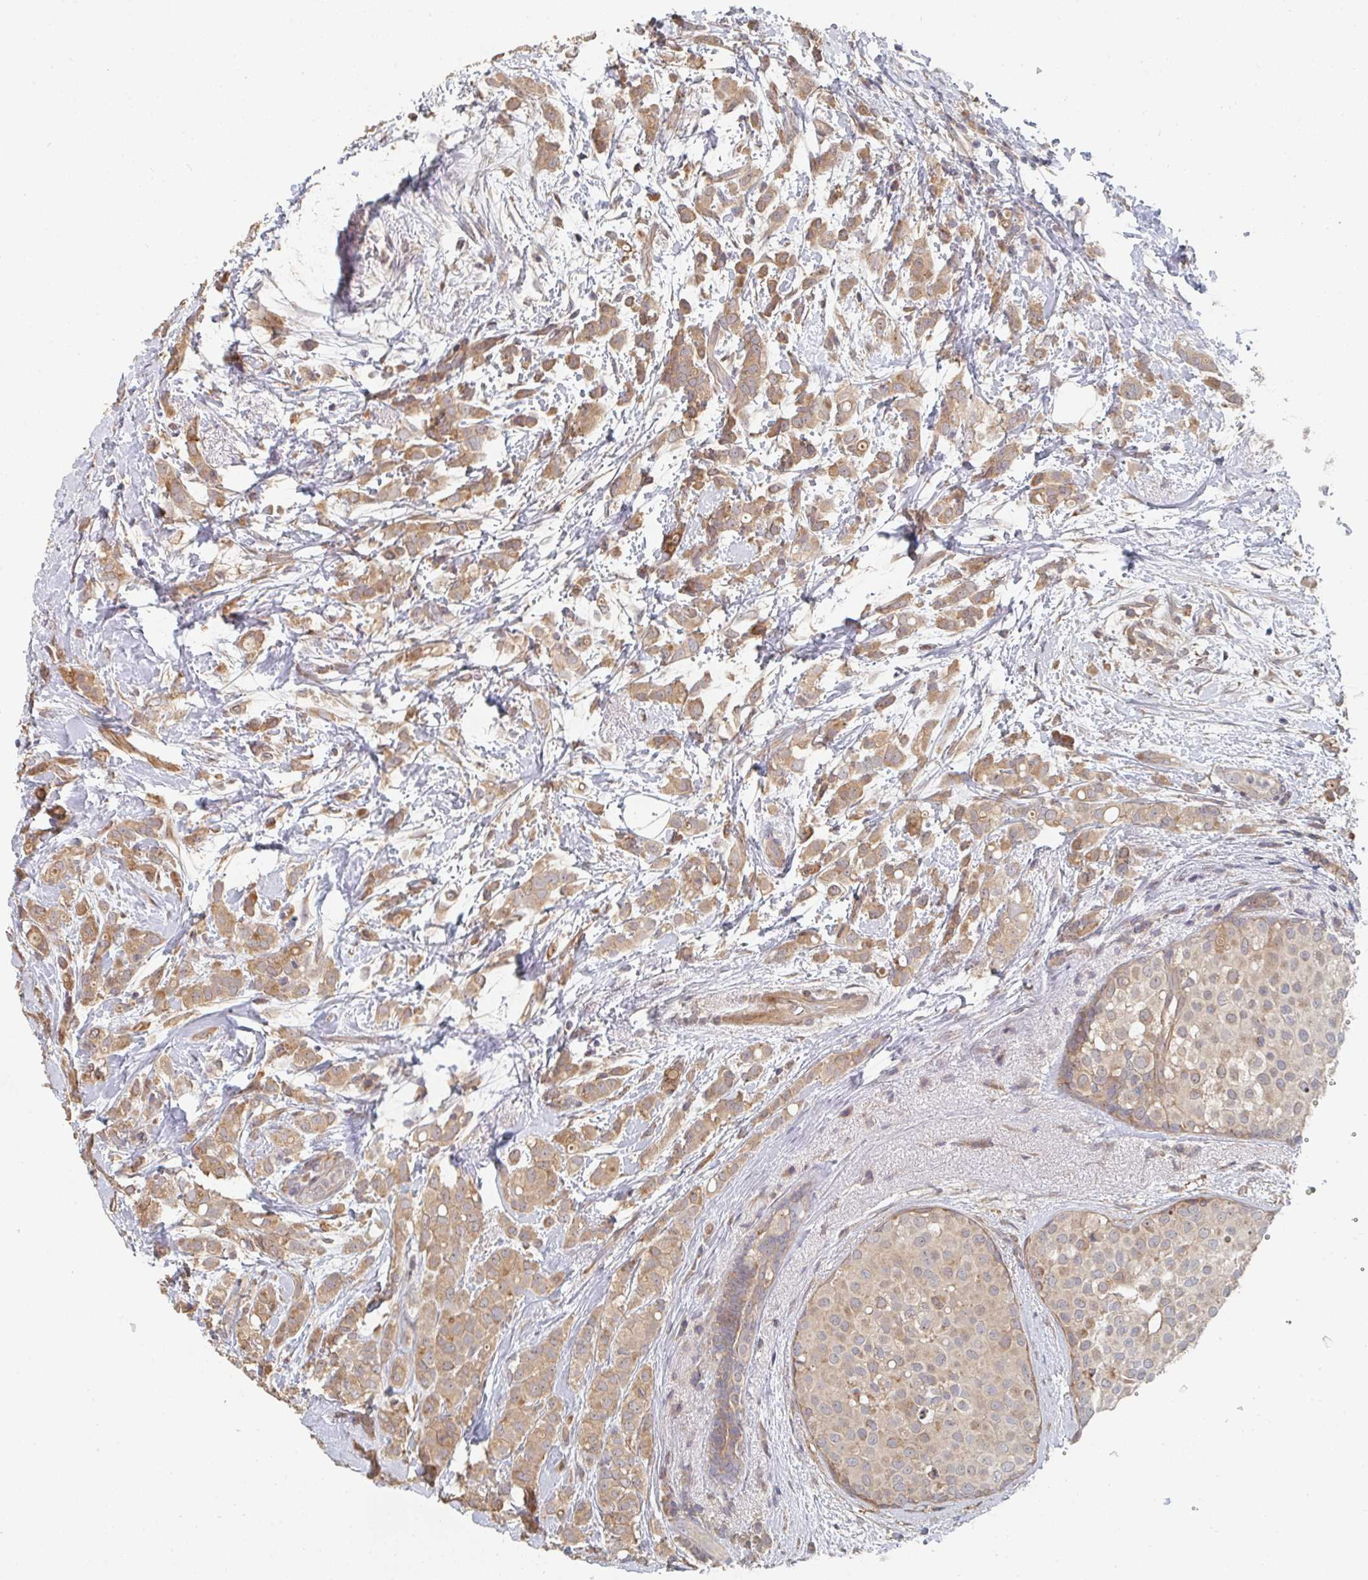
{"staining": {"intensity": "moderate", "quantity": ">75%", "location": "cytoplasmic/membranous"}, "tissue": "breast cancer", "cell_type": "Tumor cells", "image_type": "cancer", "snomed": [{"axis": "morphology", "description": "Lobular carcinoma"}, {"axis": "topography", "description": "Breast"}], "caption": "Moderate cytoplasmic/membranous protein staining is seen in about >75% of tumor cells in breast cancer. (brown staining indicates protein expression, while blue staining denotes nuclei).", "gene": "PTEN", "patient": {"sex": "female", "age": 68}}